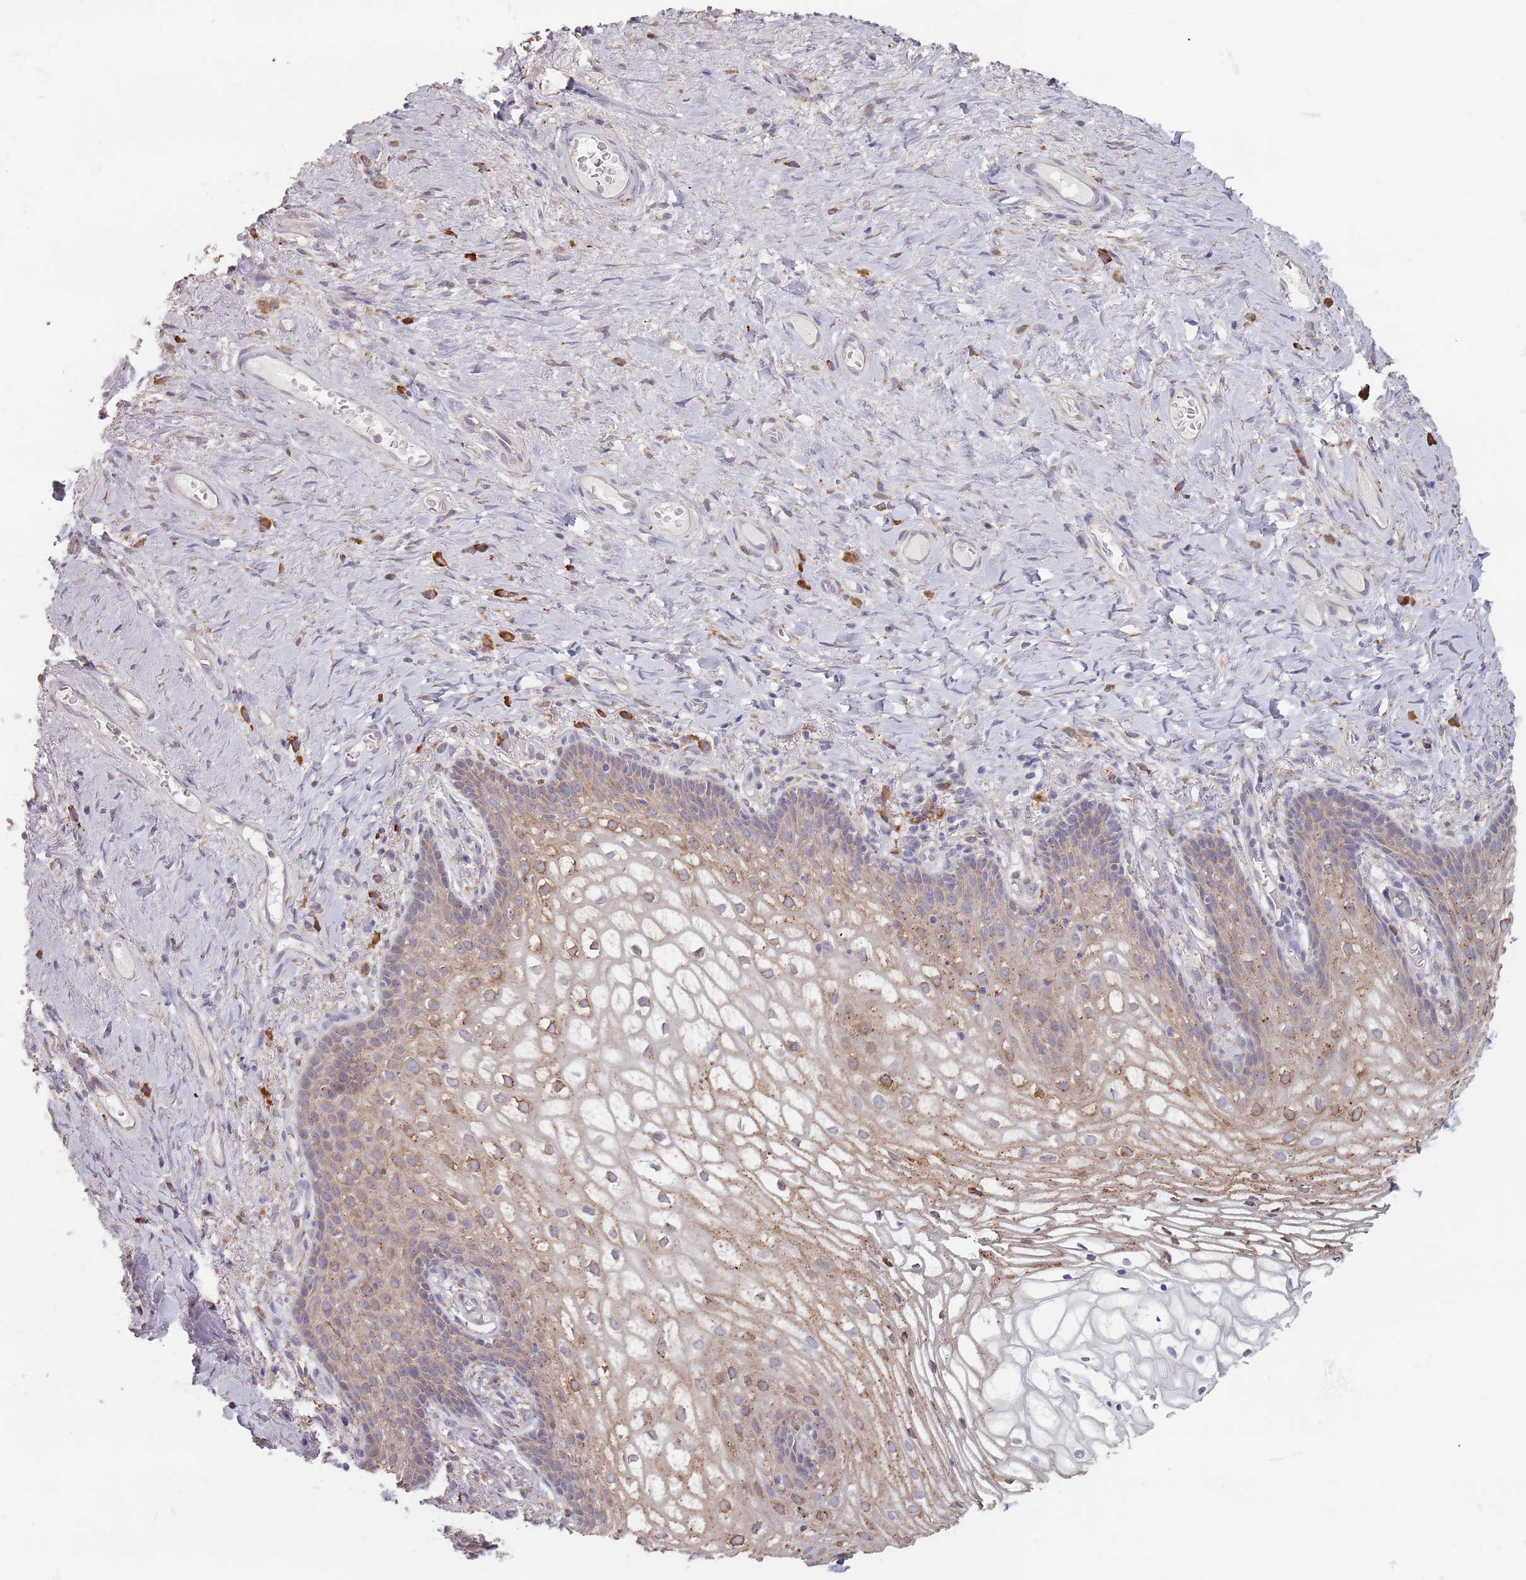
{"staining": {"intensity": "moderate", "quantity": "<25%", "location": "cytoplasmic/membranous"}, "tissue": "vagina", "cell_type": "Squamous epithelial cells", "image_type": "normal", "snomed": [{"axis": "morphology", "description": "Normal tissue, NOS"}, {"axis": "topography", "description": "Vagina"}], "caption": "Squamous epithelial cells reveal low levels of moderate cytoplasmic/membranous positivity in approximately <25% of cells in unremarkable human vagina.", "gene": "RPS9", "patient": {"sex": "female", "age": 60}}